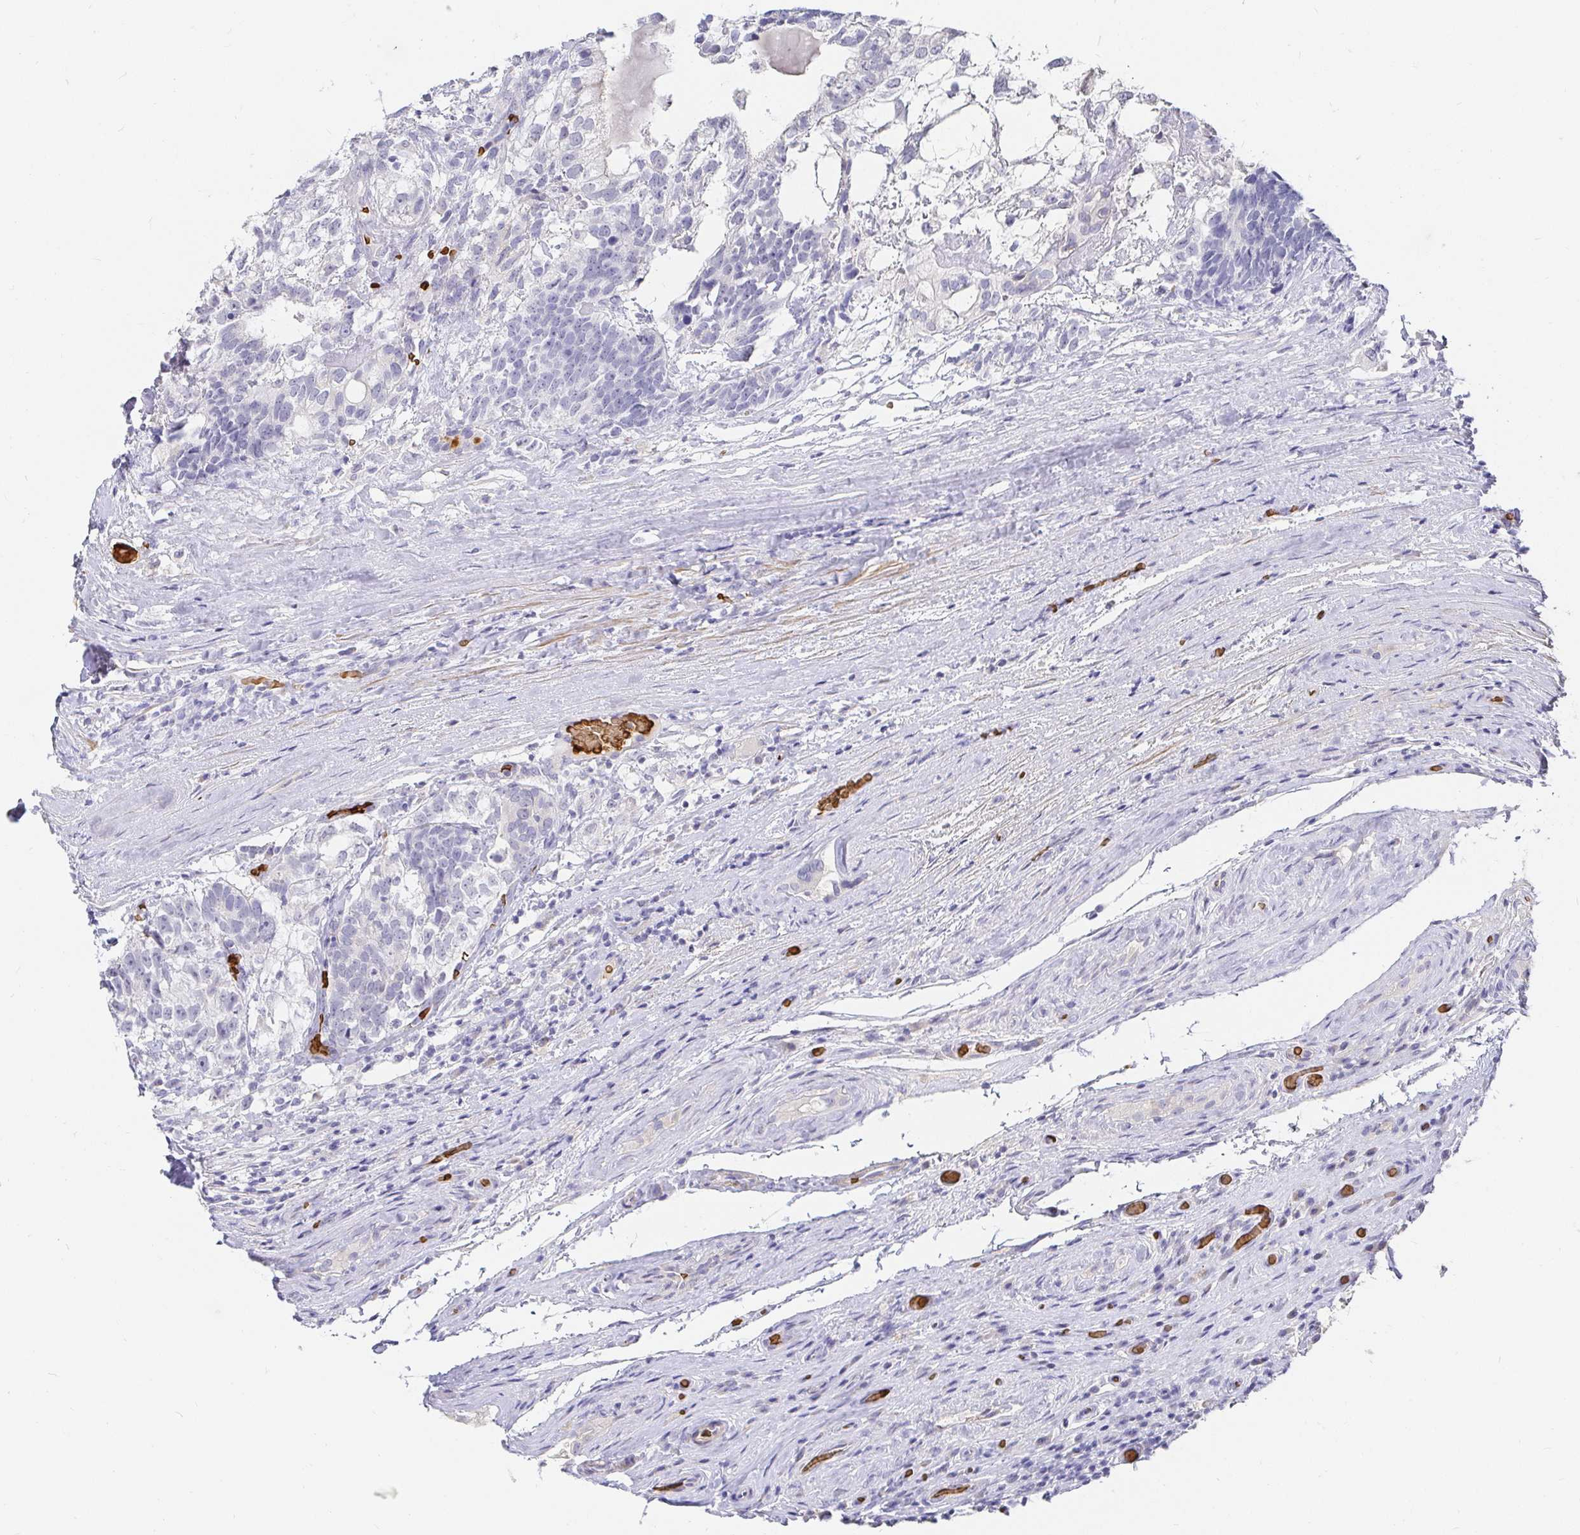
{"staining": {"intensity": "negative", "quantity": "none", "location": "none"}, "tissue": "testis cancer", "cell_type": "Tumor cells", "image_type": "cancer", "snomed": [{"axis": "morphology", "description": "Seminoma, NOS"}, {"axis": "morphology", "description": "Carcinoma, Embryonal, NOS"}, {"axis": "topography", "description": "Testis"}], "caption": "Immunohistochemistry of human embryonal carcinoma (testis) reveals no expression in tumor cells.", "gene": "FGF21", "patient": {"sex": "male", "age": 41}}